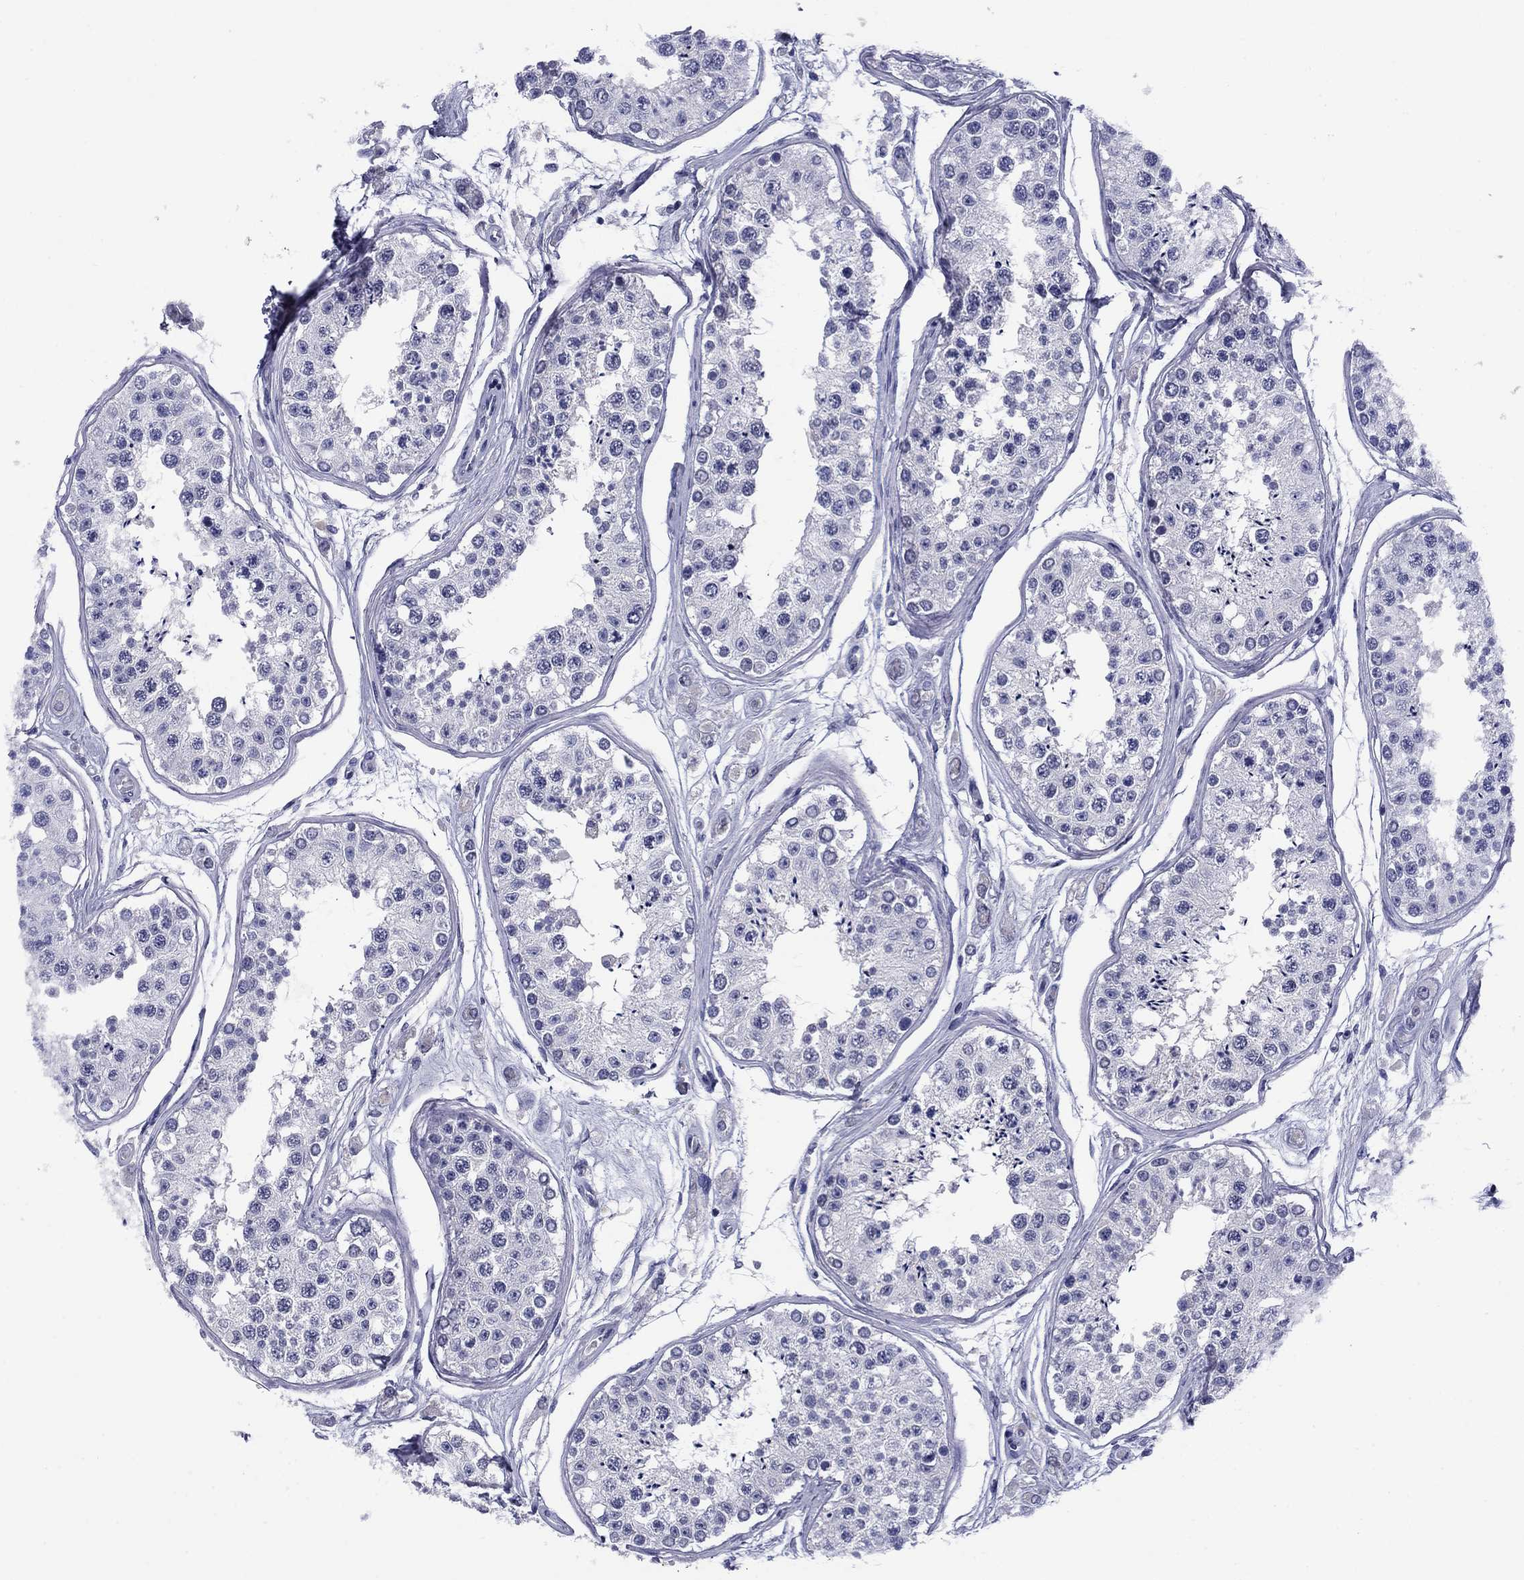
{"staining": {"intensity": "negative", "quantity": "none", "location": "none"}, "tissue": "testis", "cell_type": "Cells in seminiferous ducts", "image_type": "normal", "snomed": [{"axis": "morphology", "description": "Normal tissue, NOS"}, {"axis": "topography", "description": "Testis"}], "caption": "An image of testis stained for a protein exhibits no brown staining in cells in seminiferous ducts.", "gene": "HAO1", "patient": {"sex": "male", "age": 25}}